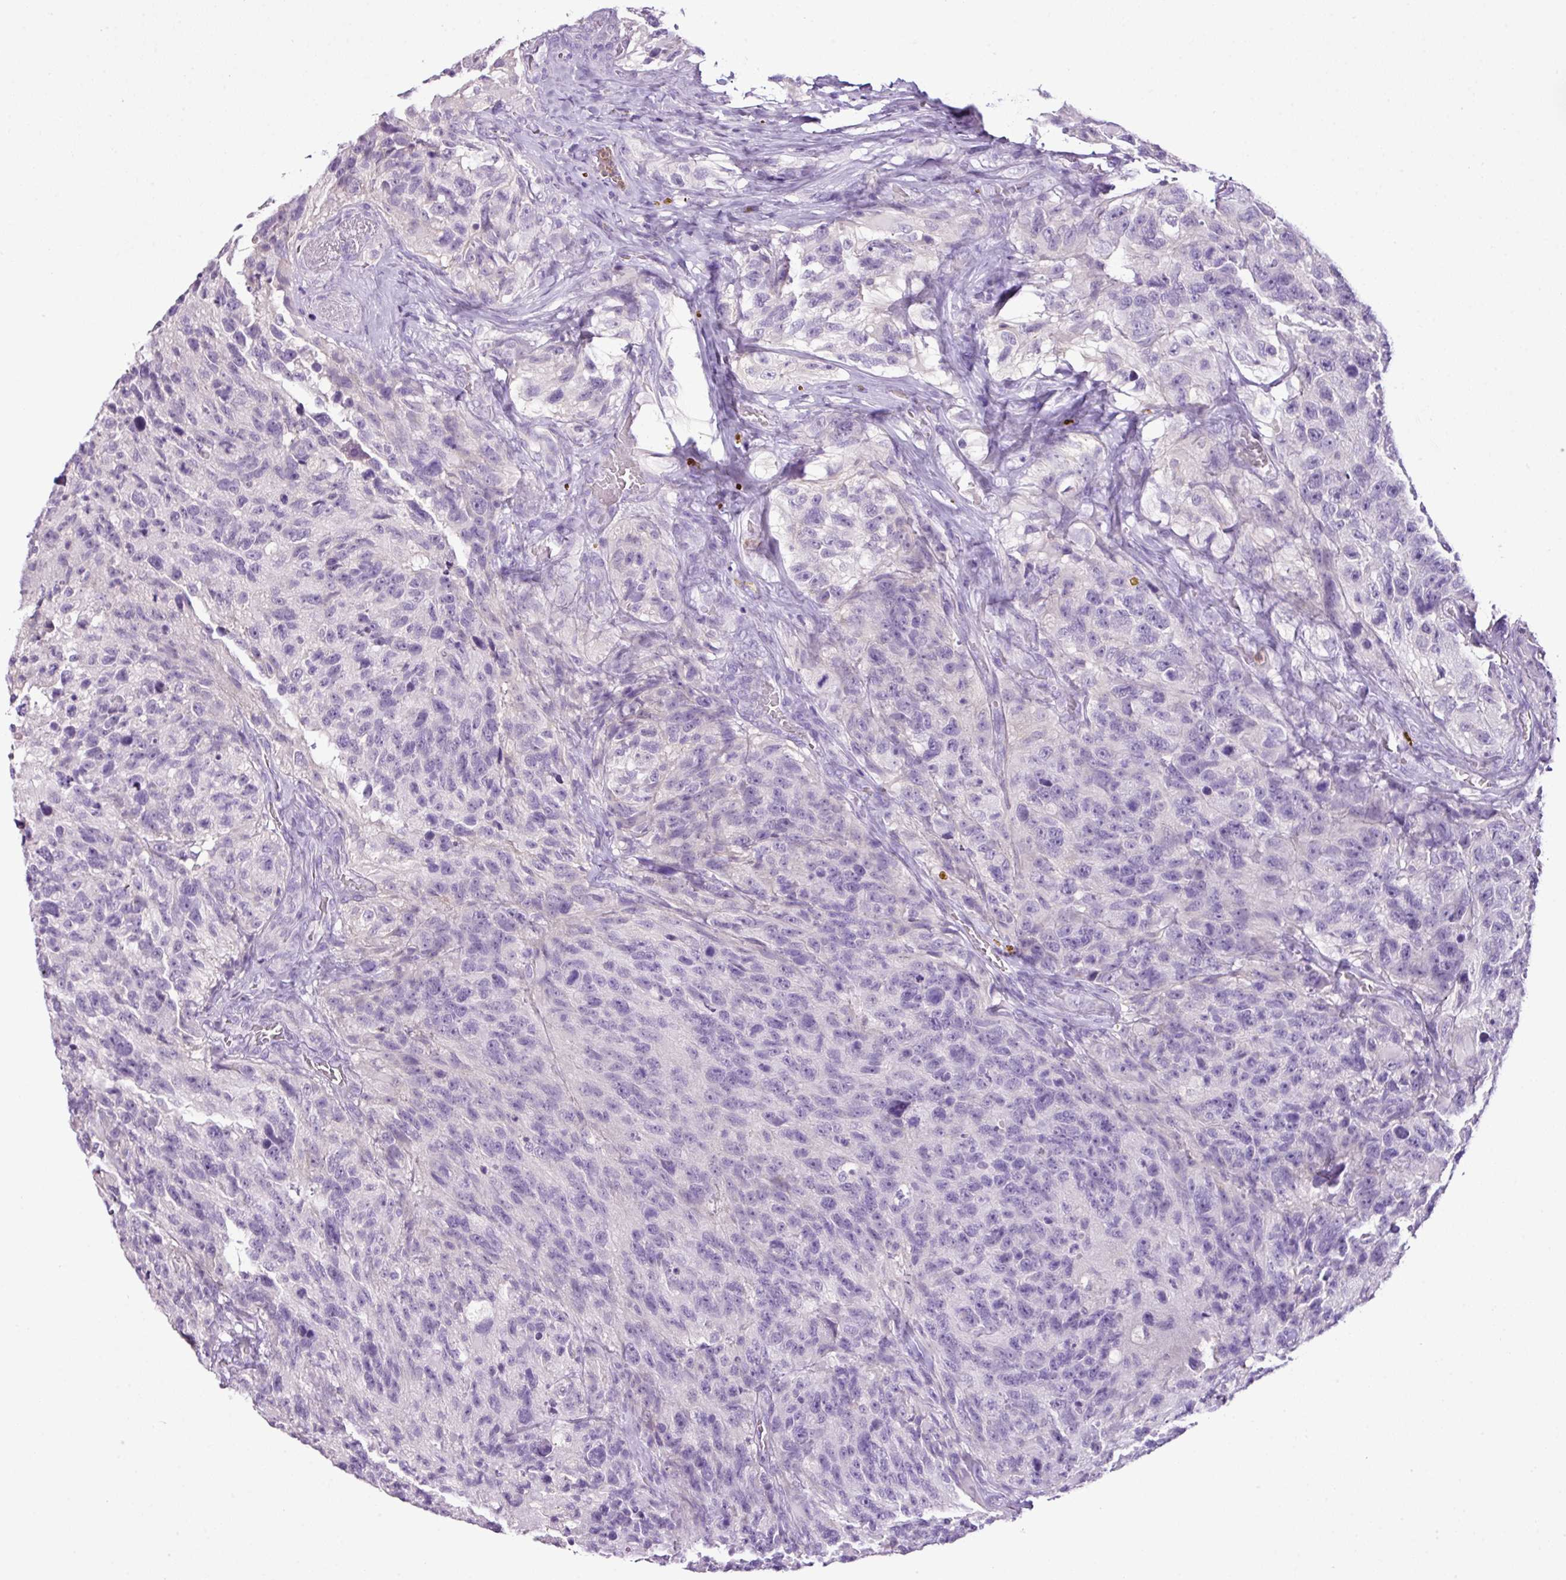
{"staining": {"intensity": "negative", "quantity": "none", "location": "none"}, "tissue": "glioma", "cell_type": "Tumor cells", "image_type": "cancer", "snomed": [{"axis": "morphology", "description": "Glioma, malignant, High grade"}, {"axis": "topography", "description": "Brain"}], "caption": "The photomicrograph demonstrates no staining of tumor cells in malignant glioma (high-grade). (DAB (3,3'-diaminobenzidine) IHC visualized using brightfield microscopy, high magnification).", "gene": "HTR3E", "patient": {"sex": "male", "age": 69}}